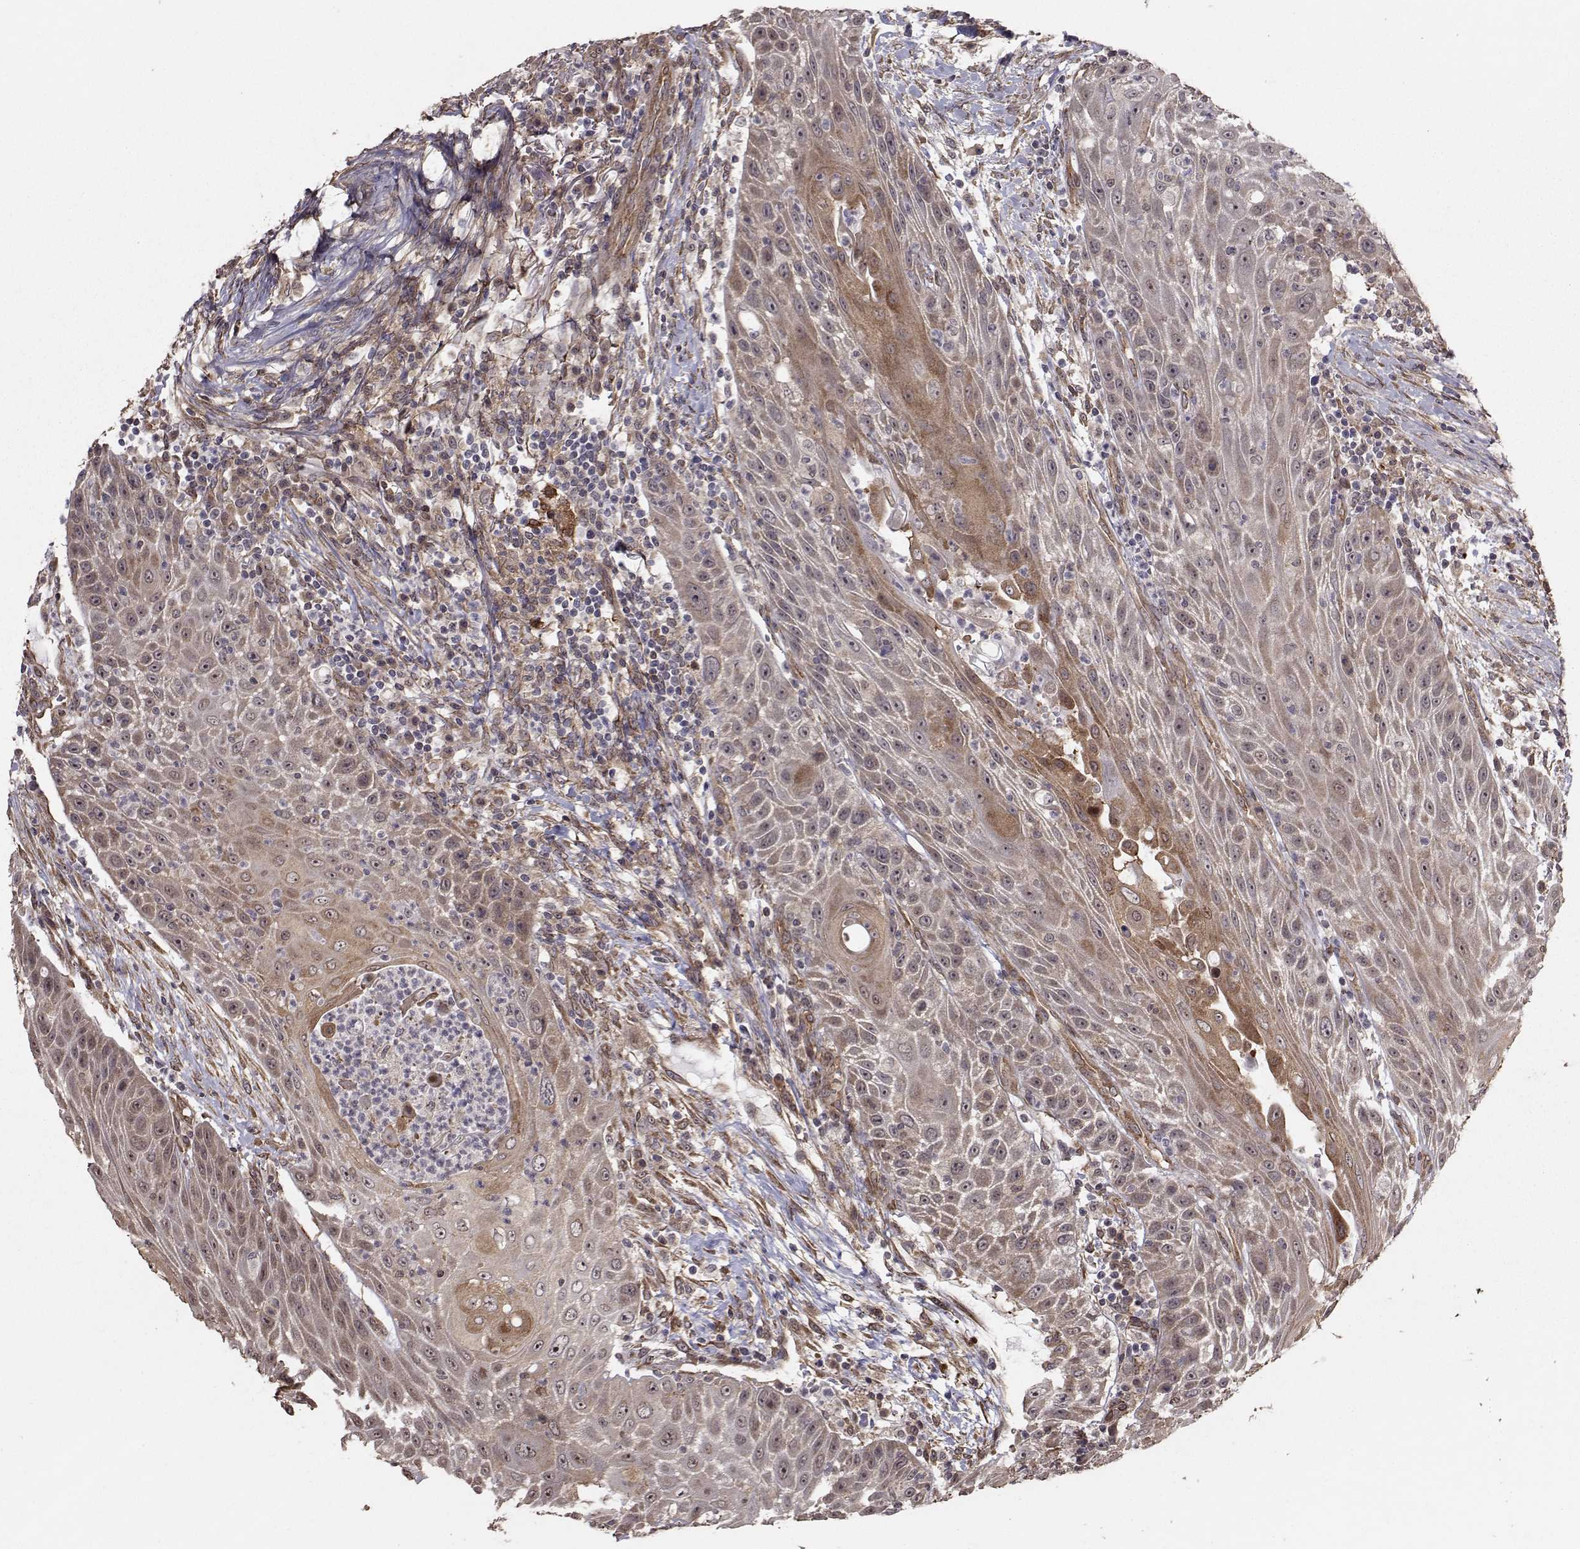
{"staining": {"intensity": "weak", "quantity": ">75%", "location": "cytoplasmic/membranous"}, "tissue": "head and neck cancer", "cell_type": "Tumor cells", "image_type": "cancer", "snomed": [{"axis": "morphology", "description": "Squamous cell carcinoma, NOS"}, {"axis": "topography", "description": "Head-Neck"}], "caption": "DAB (3,3'-diaminobenzidine) immunohistochemical staining of human head and neck cancer shows weak cytoplasmic/membranous protein positivity in about >75% of tumor cells.", "gene": "TRIP10", "patient": {"sex": "male", "age": 69}}